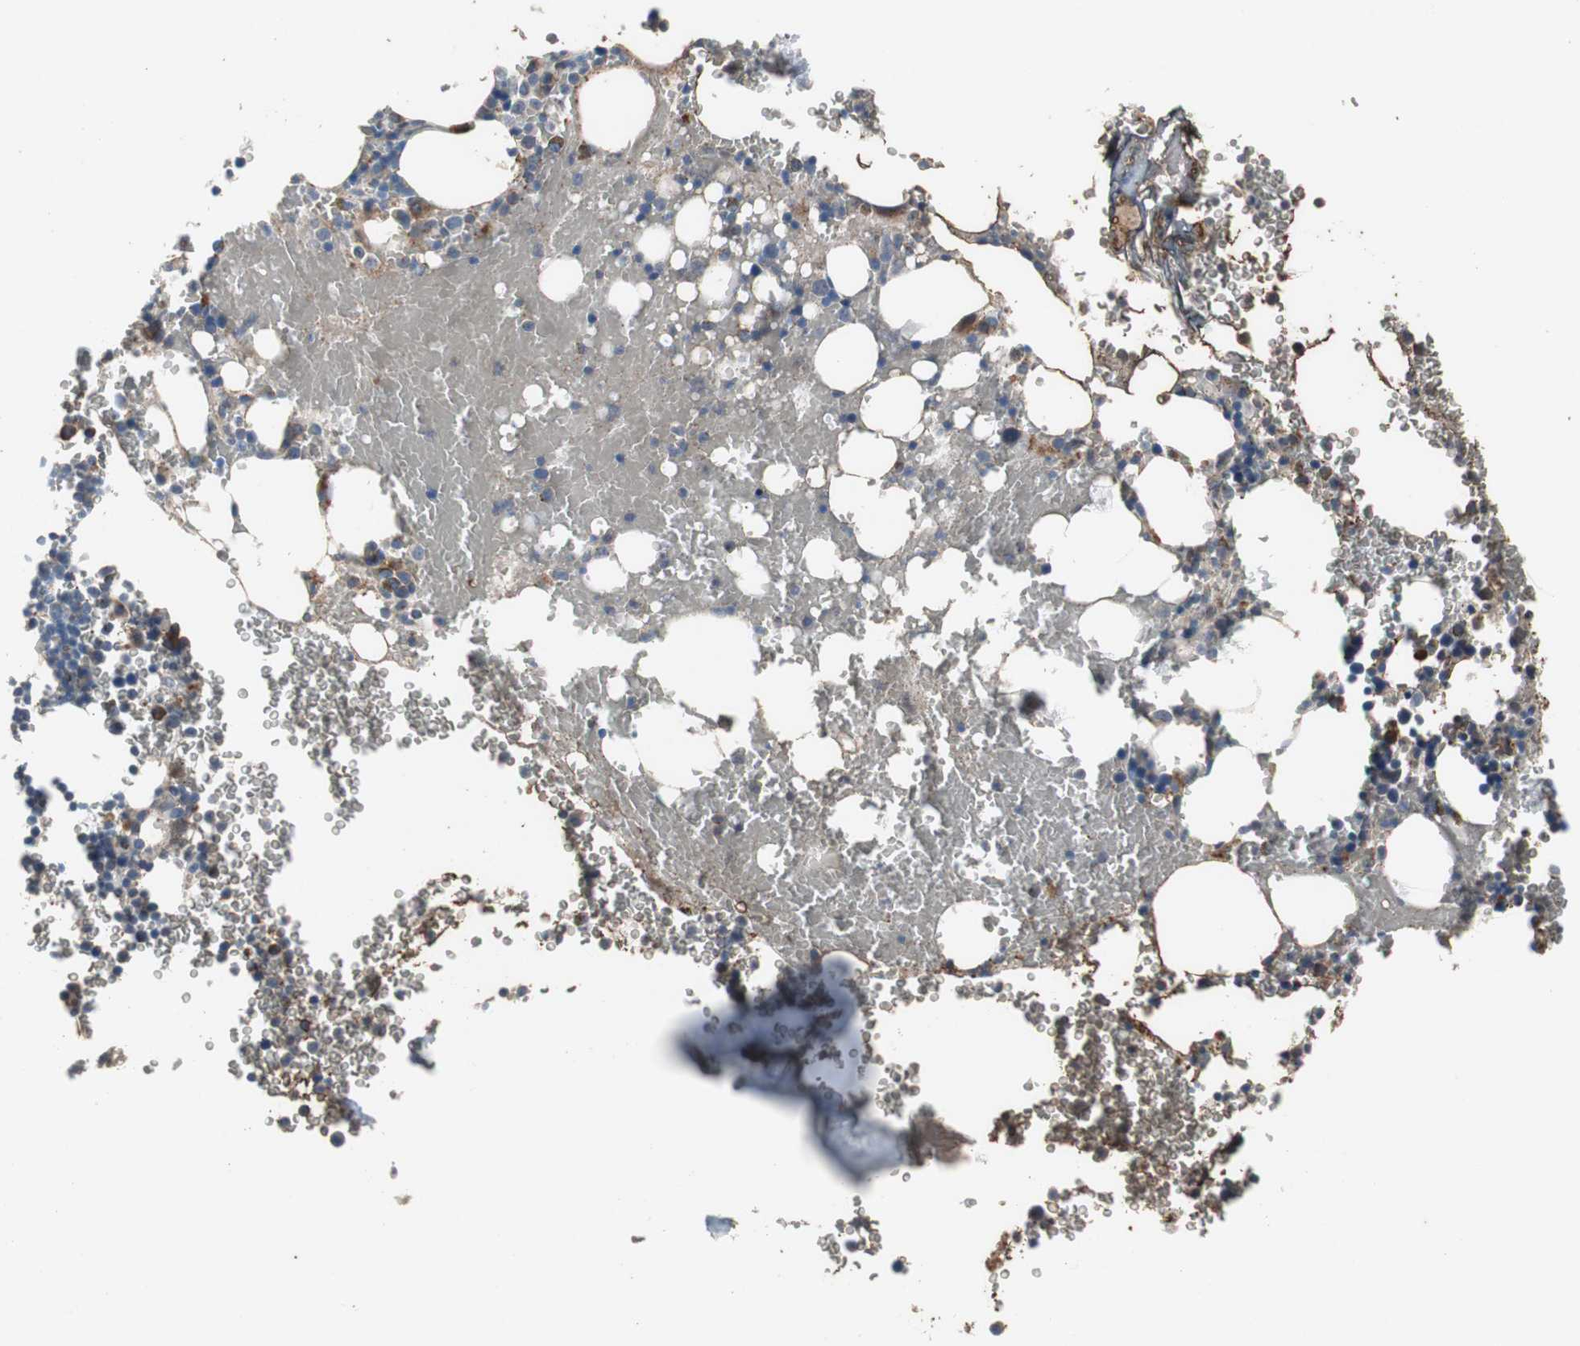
{"staining": {"intensity": "moderate", "quantity": "<25%", "location": "cytoplasmic/membranous"}, "tissue": "bone marrow", "cell_type": "Hematopoietic cells", "image_type": "normal", "snomed": [{"axis": "morphology", "description": "Normal tissue, NOS"}, {"axis": "topography", "description": "Bone marrow"}], "caption": "Protein positivity by immunohistochemistry shows moderate cytoplasmic/membranous positivity in about <25% of hematopoietic cells in benign bone marrow.", "gene": "SORT1", "patient": {"sex": "female", "age": 73}}